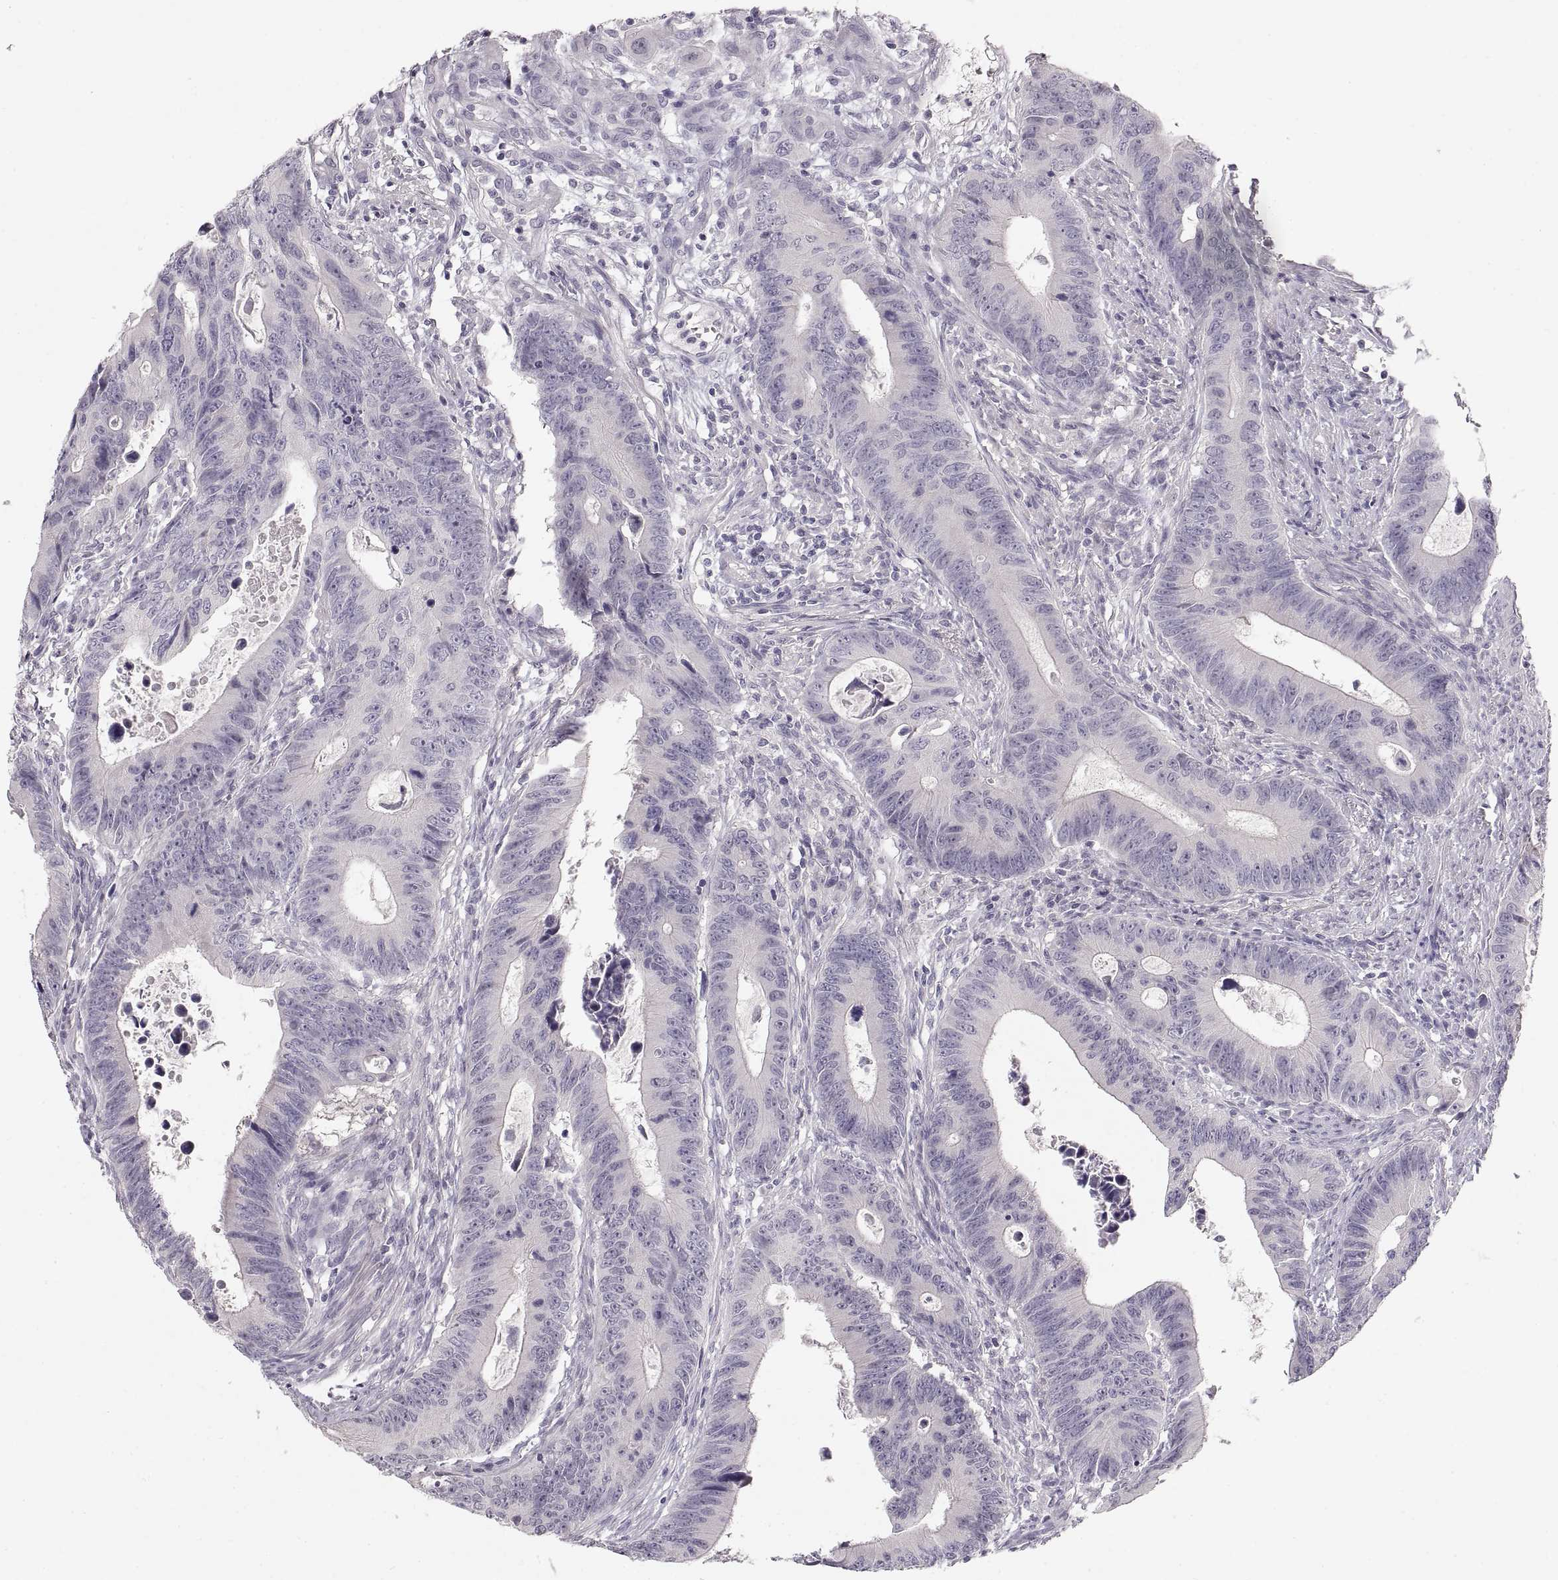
{"staining": {"intensity": "negative", "quantity": "none", "location": "none"}, "tissue": "colorectal cancer", "cell_type": "Tumor cells", "image_type": "cancer", "snomed": [{"axis": "morphology", "description": "Adenocarcinoma, NOS"}, {"axis": "topography", "description": "Colon"}], "caption": "Tumor cells are negative for protein expression in human colorectal cancer.", "gene": "PCSK2", "patient": {"sex": "female", "age": 87}}